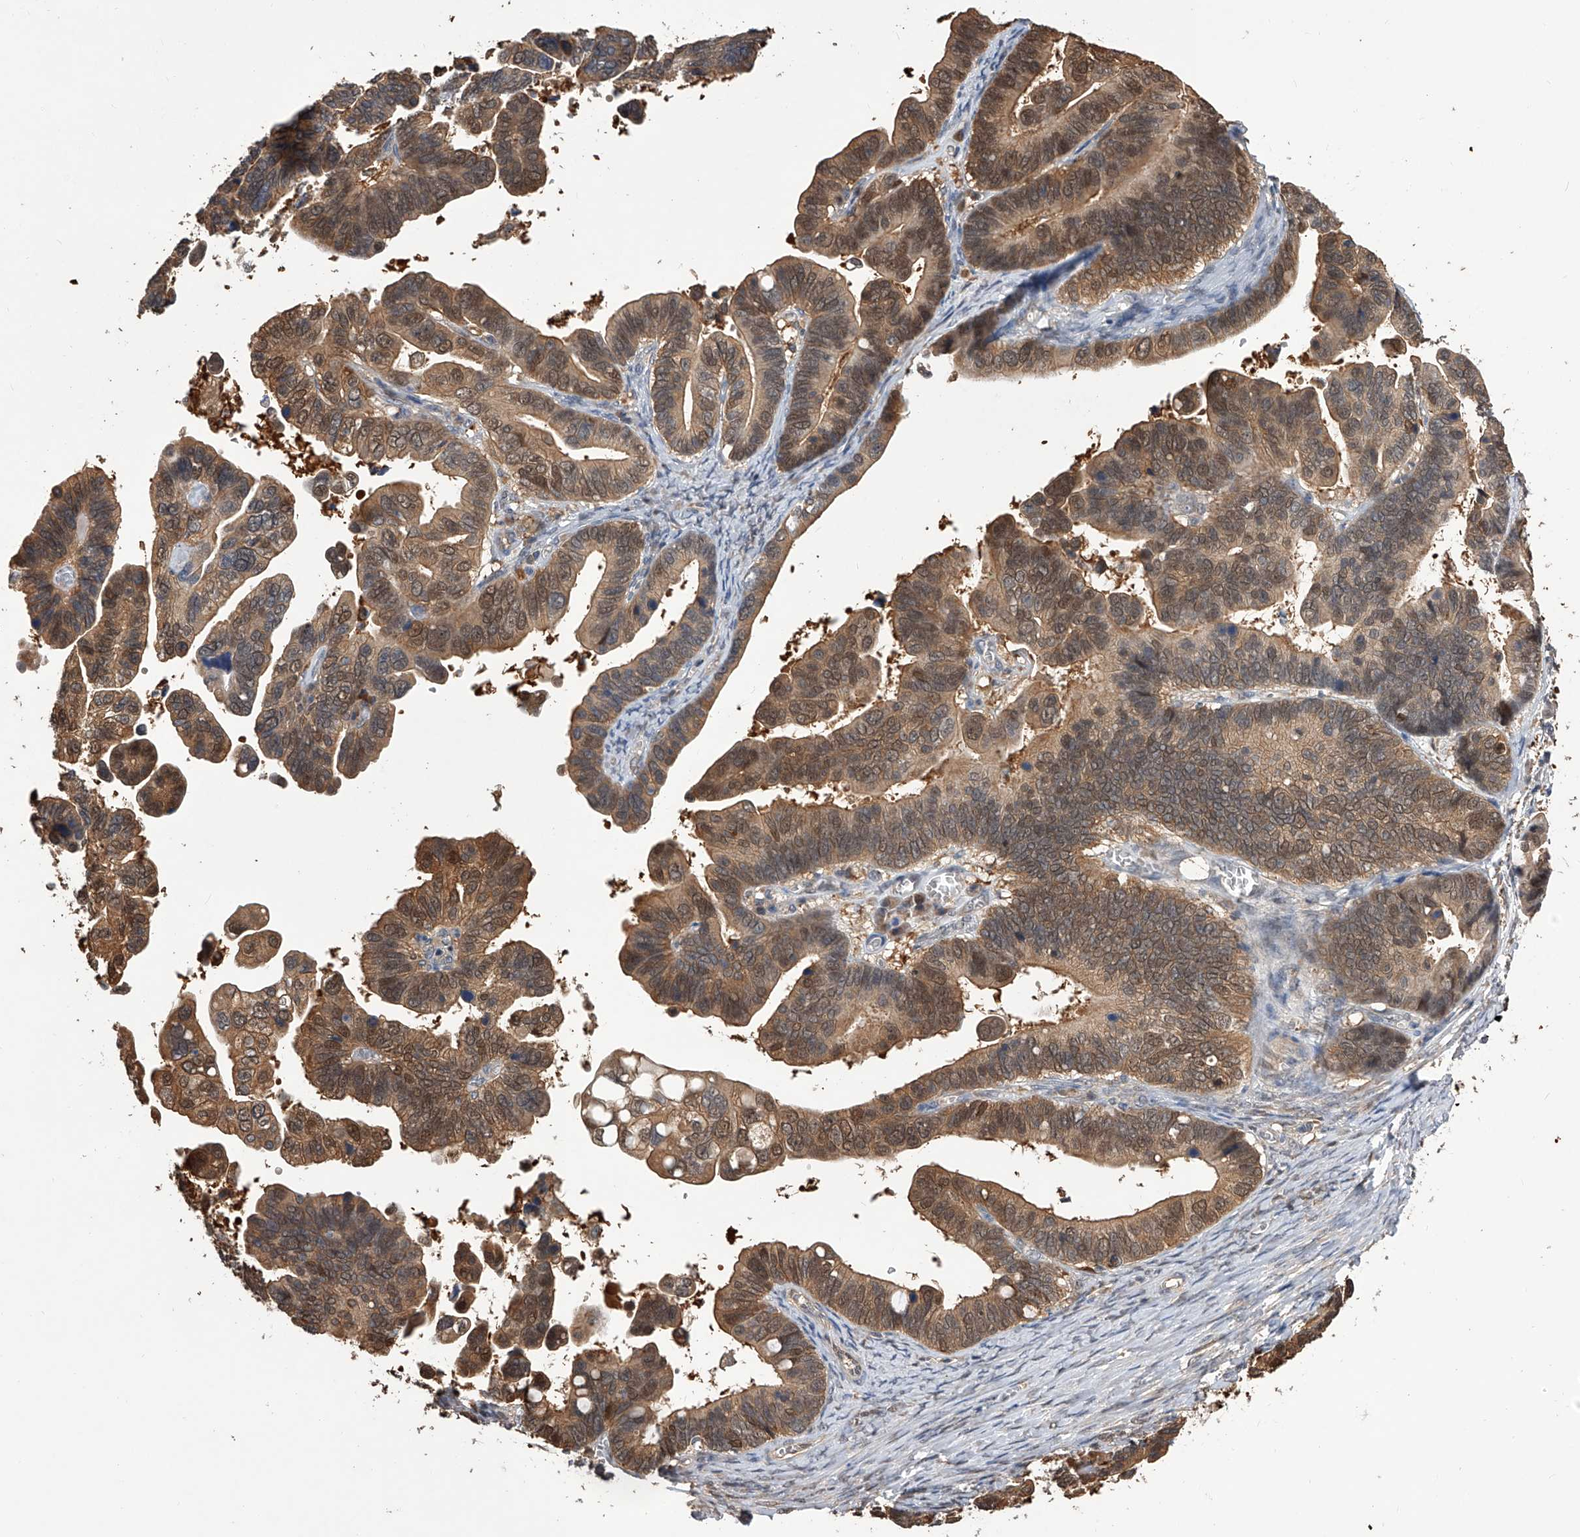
{"staining": {"intensity": "moderate", "quantity": ">75%", "location": "cytoplasmic/membranous,nuclear"}, "tissue": "ovarian cancer", "cell_type": "Tumor cells", "image_type": "cancer", "snomed": [{"axis": "morphology", "description": "Cystadenocarcinoma, serous, NOS"}, {"axis": "topography", "description": "Ovary"}], "caption": "A brown stain labels moderate cytoplasmic/membranous and nuclear expression of a protein in human ovarian serous cystadenocarcinoma tumor cells.", "gene": "GMDS", "patient": {"sex": "female", "age": 56}}